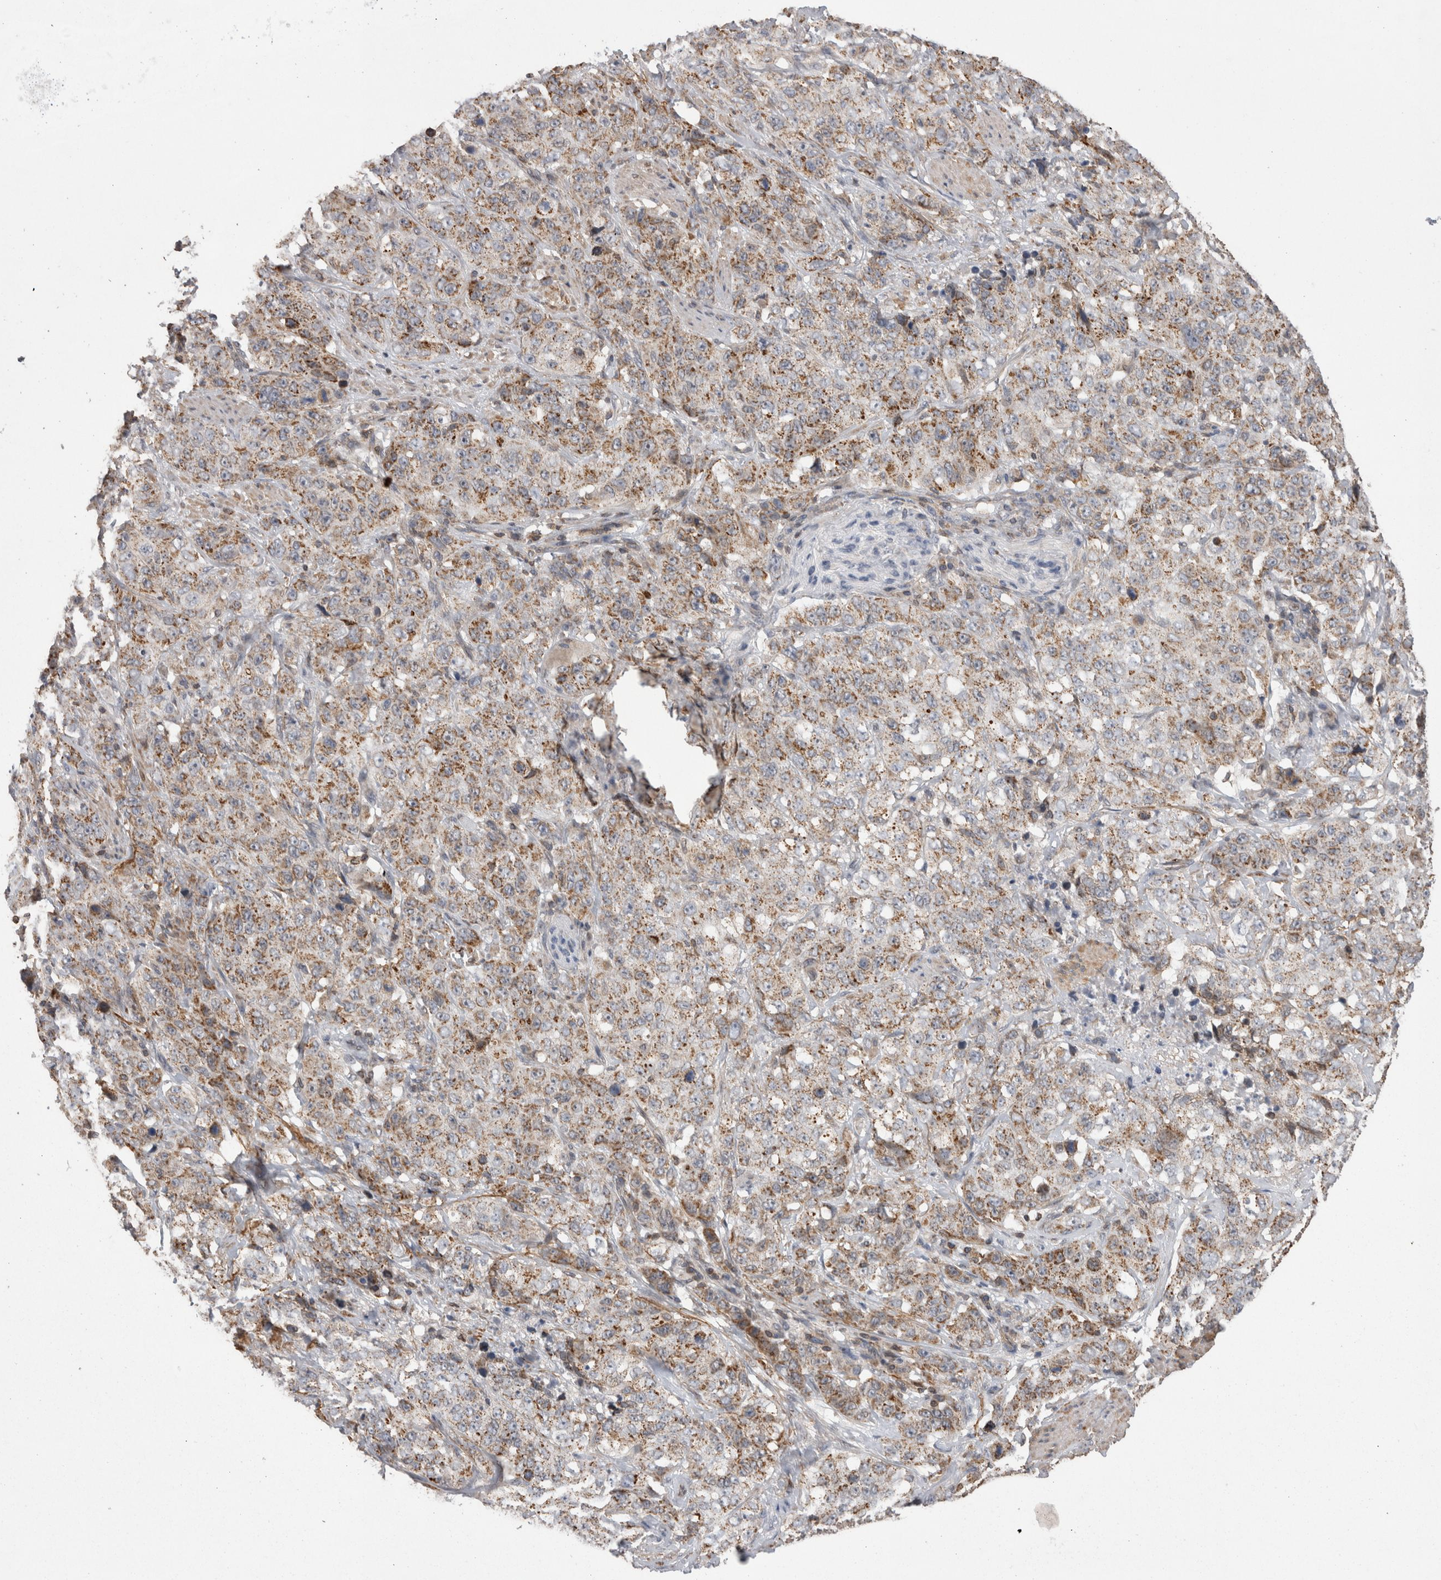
{"staining": {"intensity": "weak", "quantity": ">75%", "location": "cytoplasmic/membranous"}, "tissue": "stomach cancer", "cell_type": "Tumor cells", "image_type": "cancer", "snomed": [{"axis": "morphology", "description": "Adenocarcinoma, NOS"}, {"axis": "topography", "description": "Stomach"}], "caption": "IHC micrograph of human adenocarcinoma (stomach) stained for a protein (brown), which shows low levels of weak cytoplasmic/membranous positivity in about >75% of tumor cells.", "gene": "DARS2", "patient": {"sex": "male", "age": 48}}